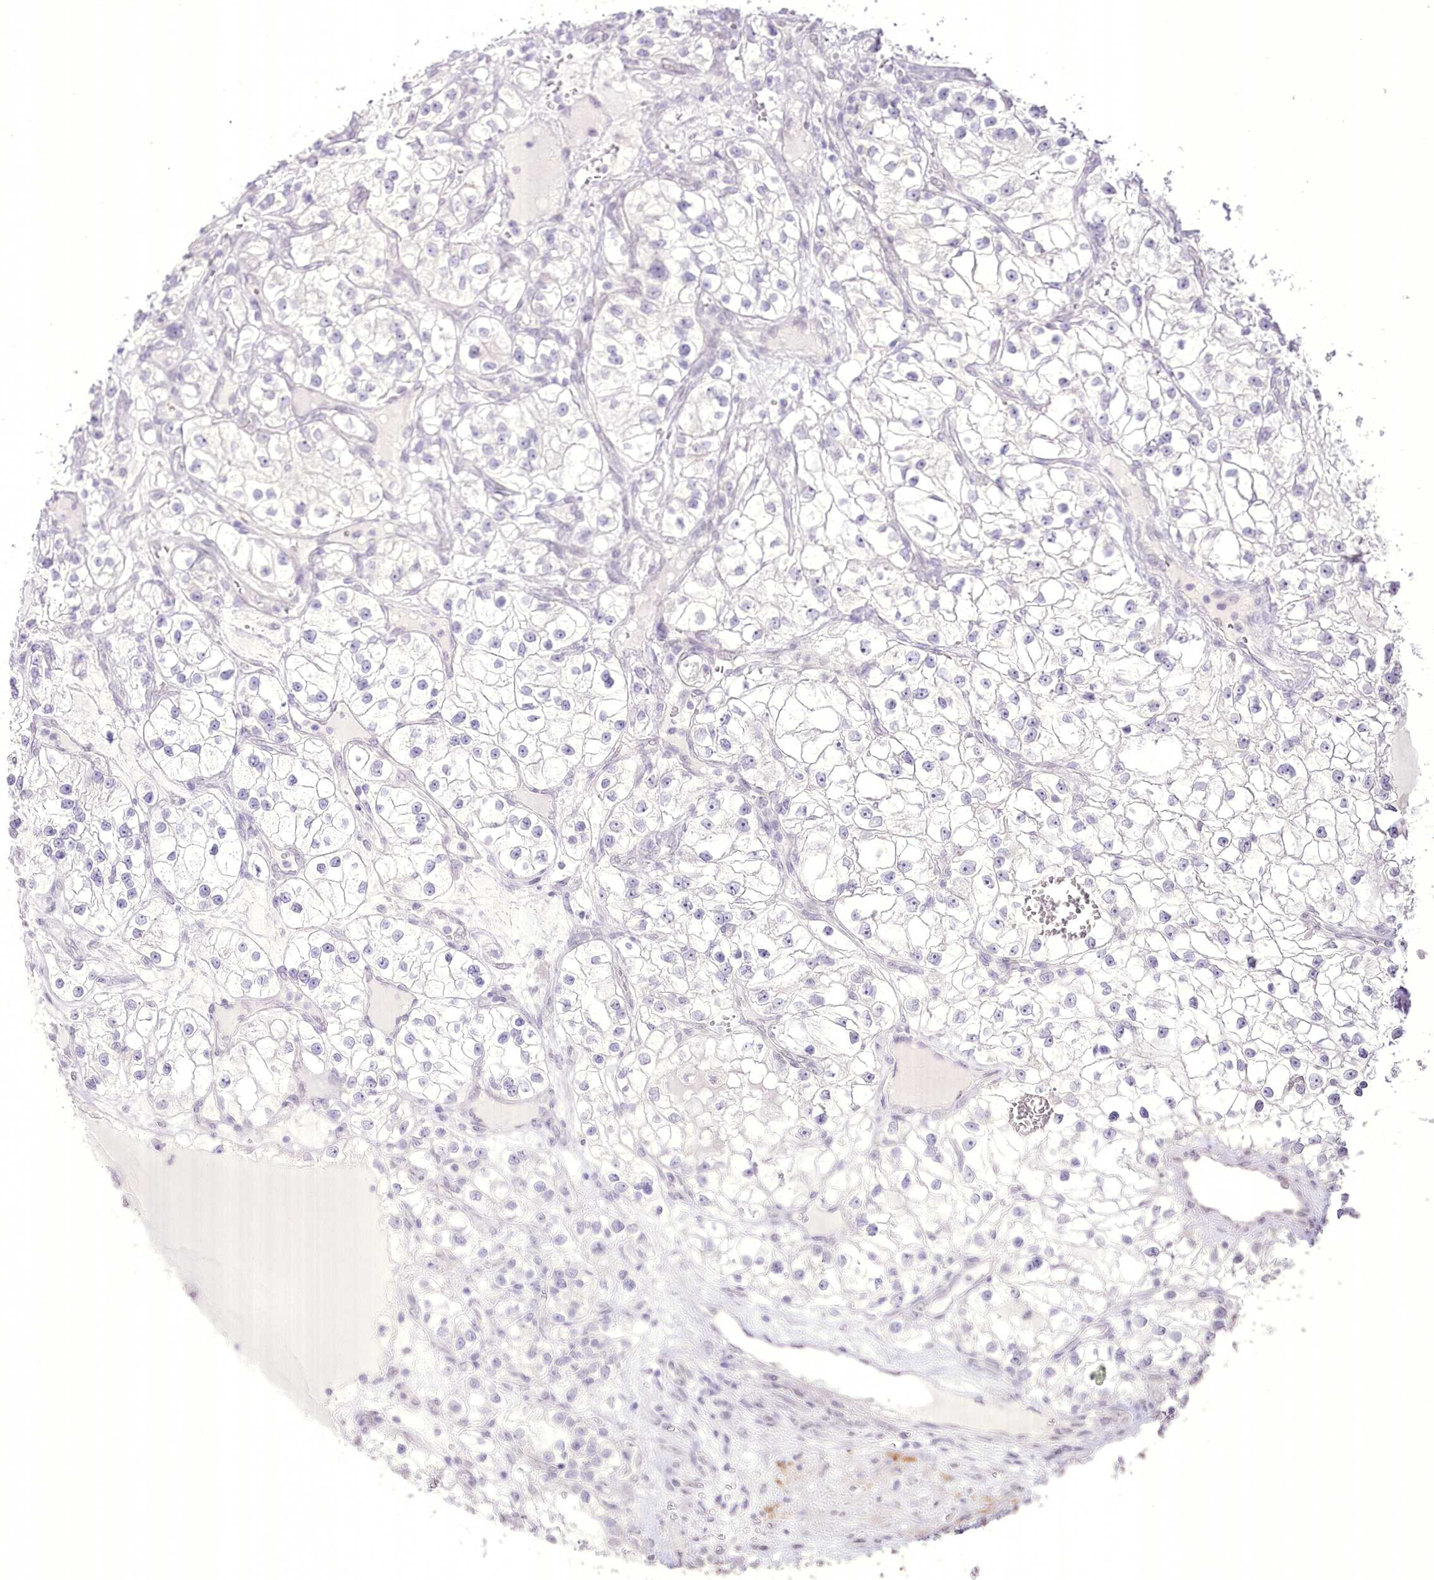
{"staining": {"intensity": "negative", "quantity": "none", "location": "none"}, "tissue": "renal cancer", "cell_type": "Tumor cells", "image_type": "cancer", "snomed": [{"axis": "morphology", "description": "Adenocarcinoma, NOS"}, {"axis": "topography", "description": "Kidney"}], "caption": "There is no significant positivity in tumor cells of adenocarcinoma (renal).", "gene": "SLC39A10", "patient": {"sex": "female", "age": 57}}